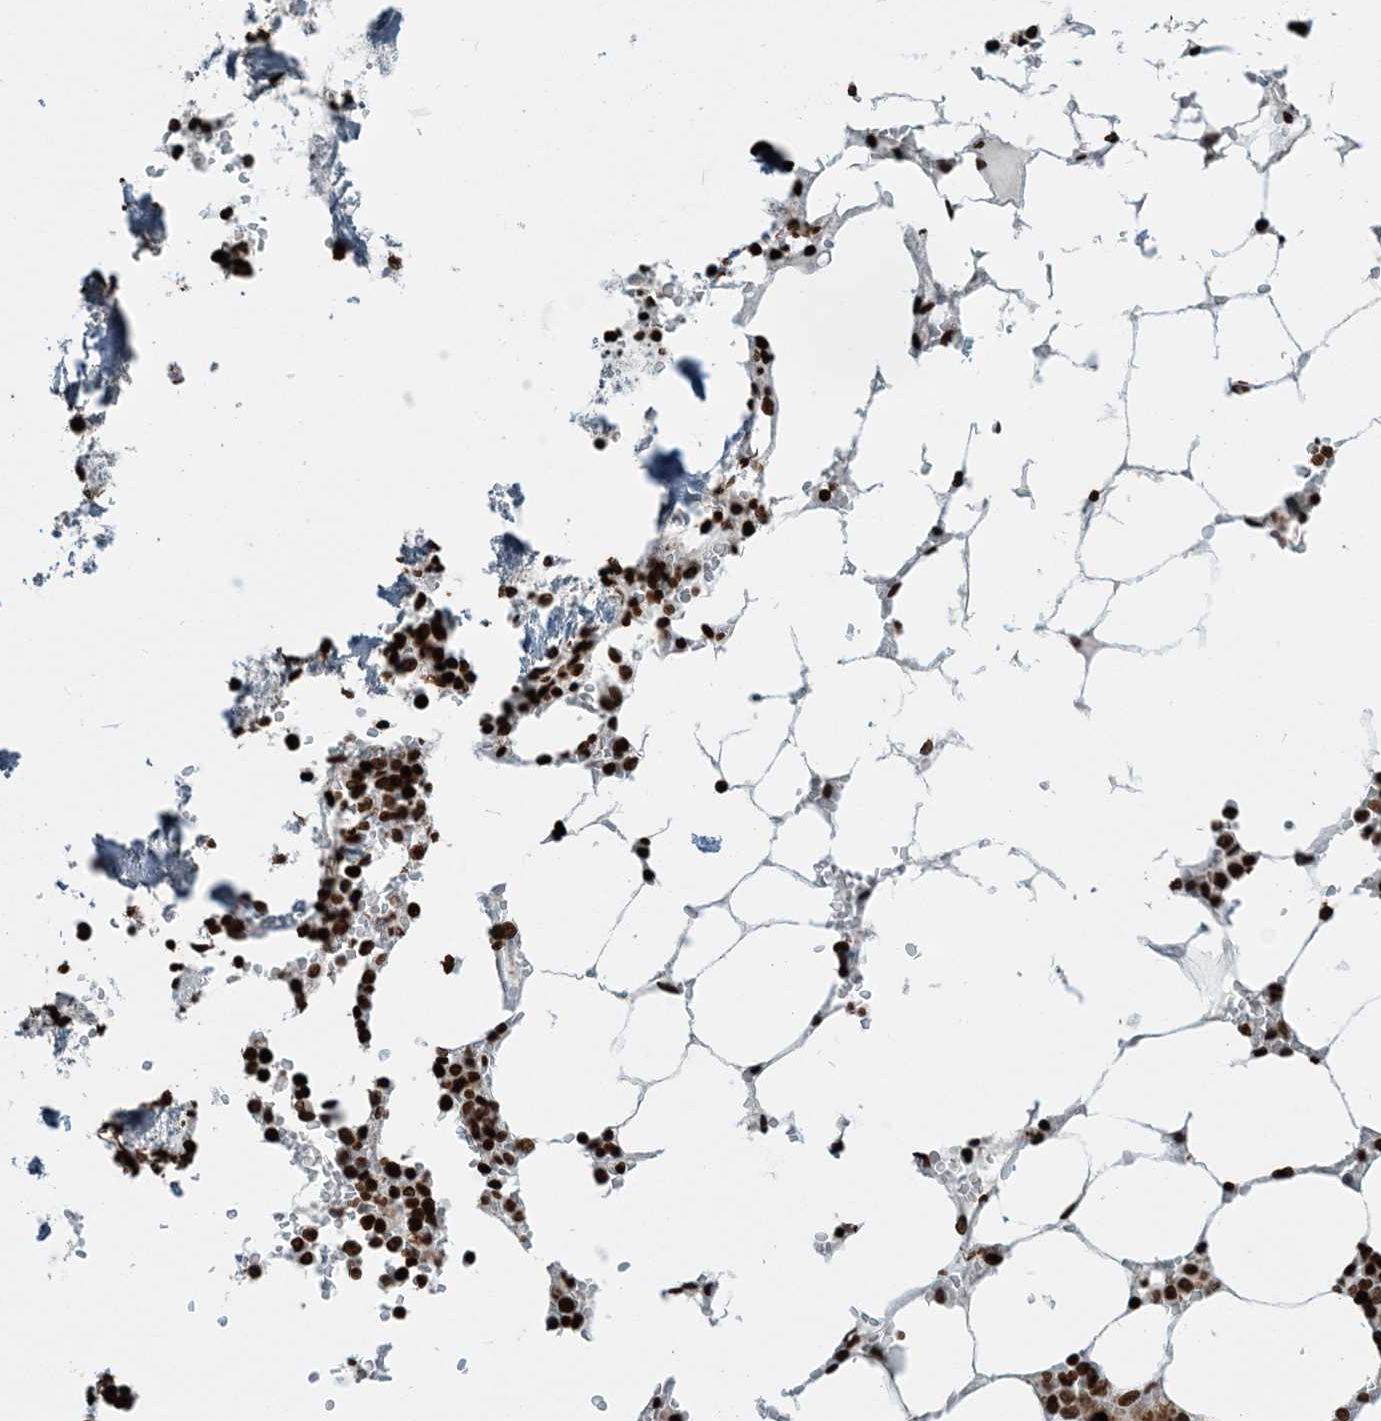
{"staining": {"intensity": "strong", "quantity": ">75%", "location": "nuclear"}, "tissue": "bone marrow", "cell_type": "Hematopoietic cells", "image_type": "normal", "snomed": [{"axis": "morphology", "description": "Normal tissue, NOS"}, {"axis": "topography", "description": "Bone marrow"}], "caption": "A histopathology image of bone marrow stained for a protein reveals strong nuclear brown staining in hematopoietic cells.", "gene": "H3", "patient": {"sex": "male", "age": 70}}